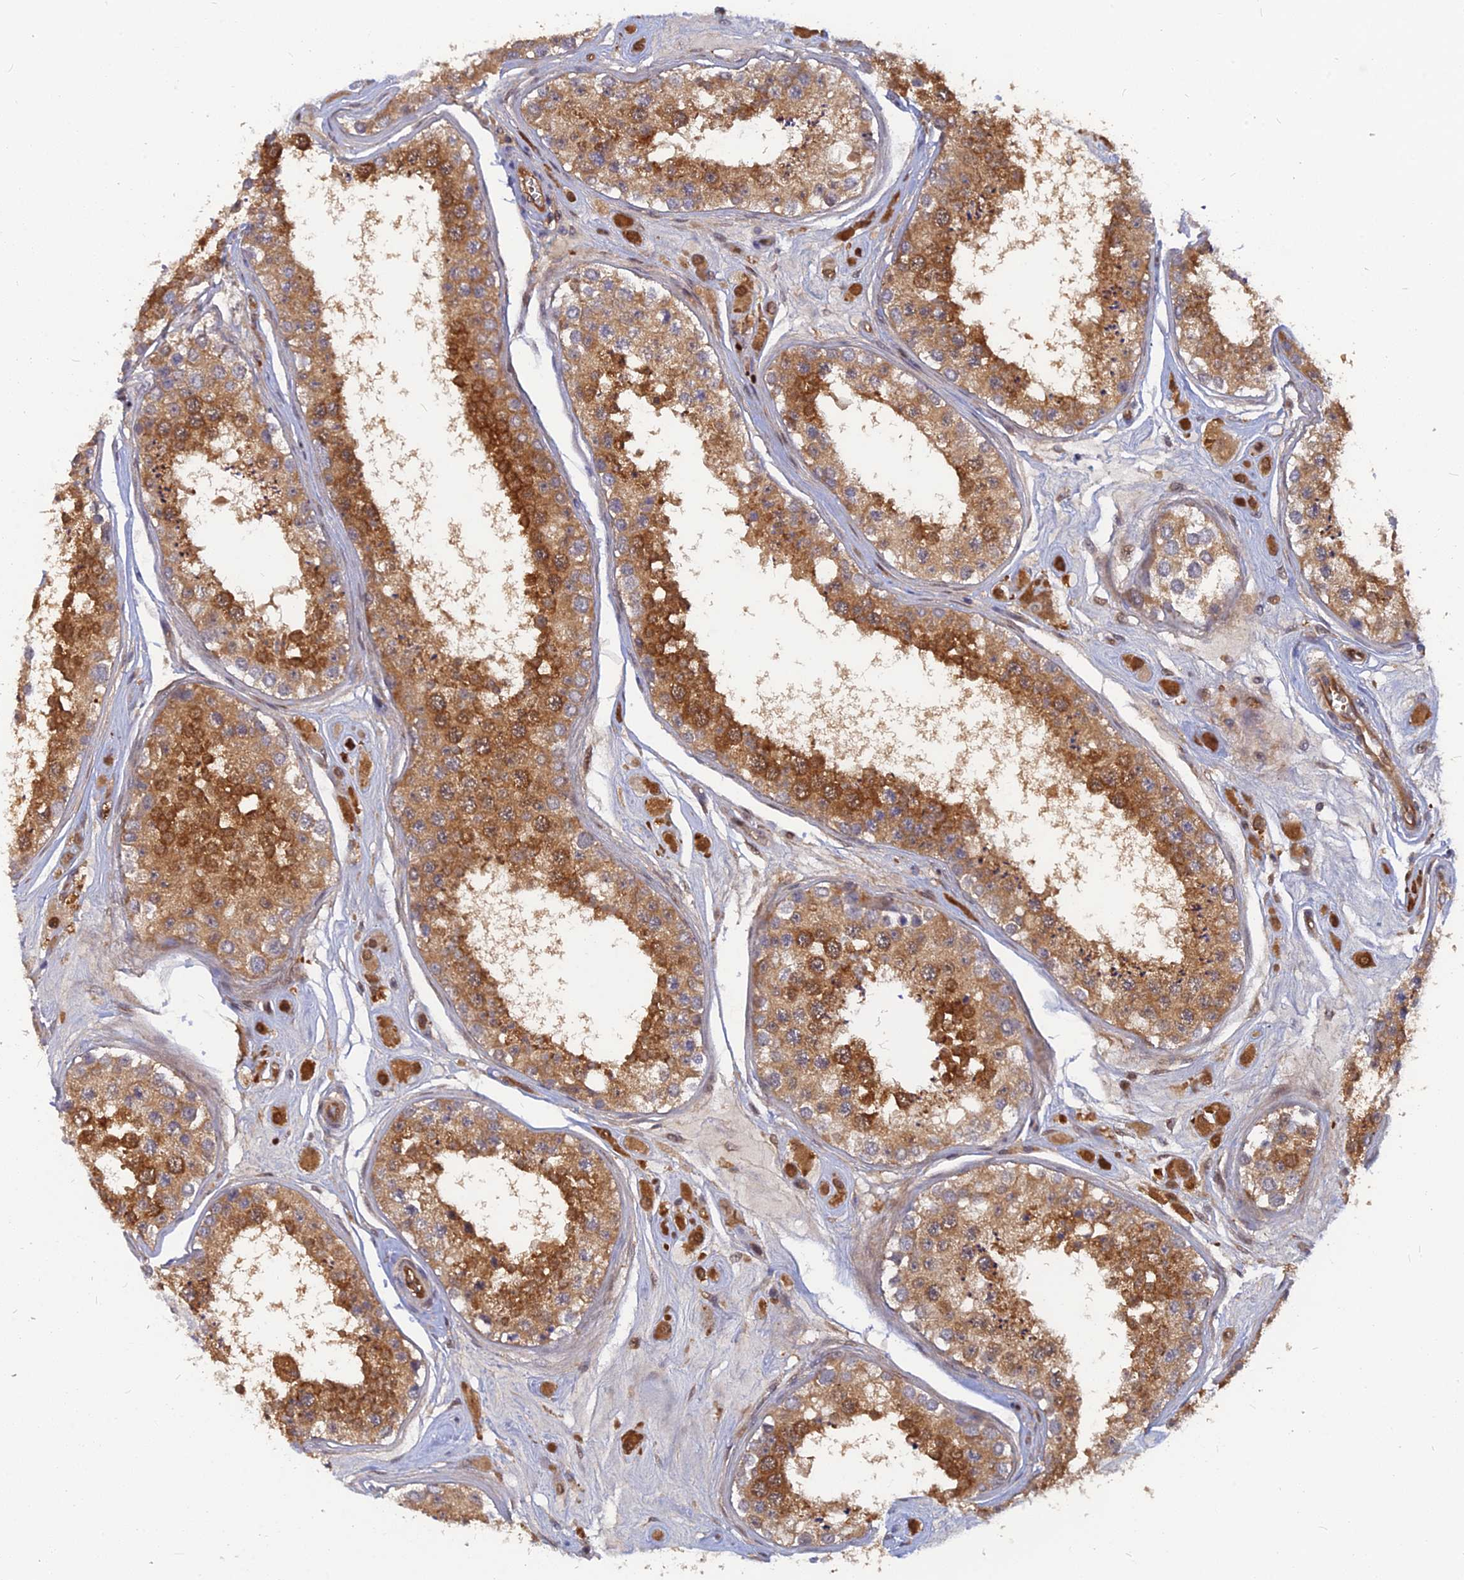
{"staining": {"intensity": "strong", "quantity": ">75%", "location": "cytoplasmic/membranous,nuclear"}, "tissue": "testis", "cell_type": "Cells in seminiferous ducts", "image_type": "normal", "snomed": [{"axis": "morphology", "description": "Normal tissue, NOS"}, {"axis": "topography", "description": "Testis"}], "caption": "Immunohistochemistry (IHC) image of benign testis stained for a protein (brown), which demonstrates high levels of strong cytoplasmic/membranous,nuclear staining in about >75% of cells in seminiferous ducts.", "gene": "ARL2BP", "patient": {"sex": "male", "age": 25}}